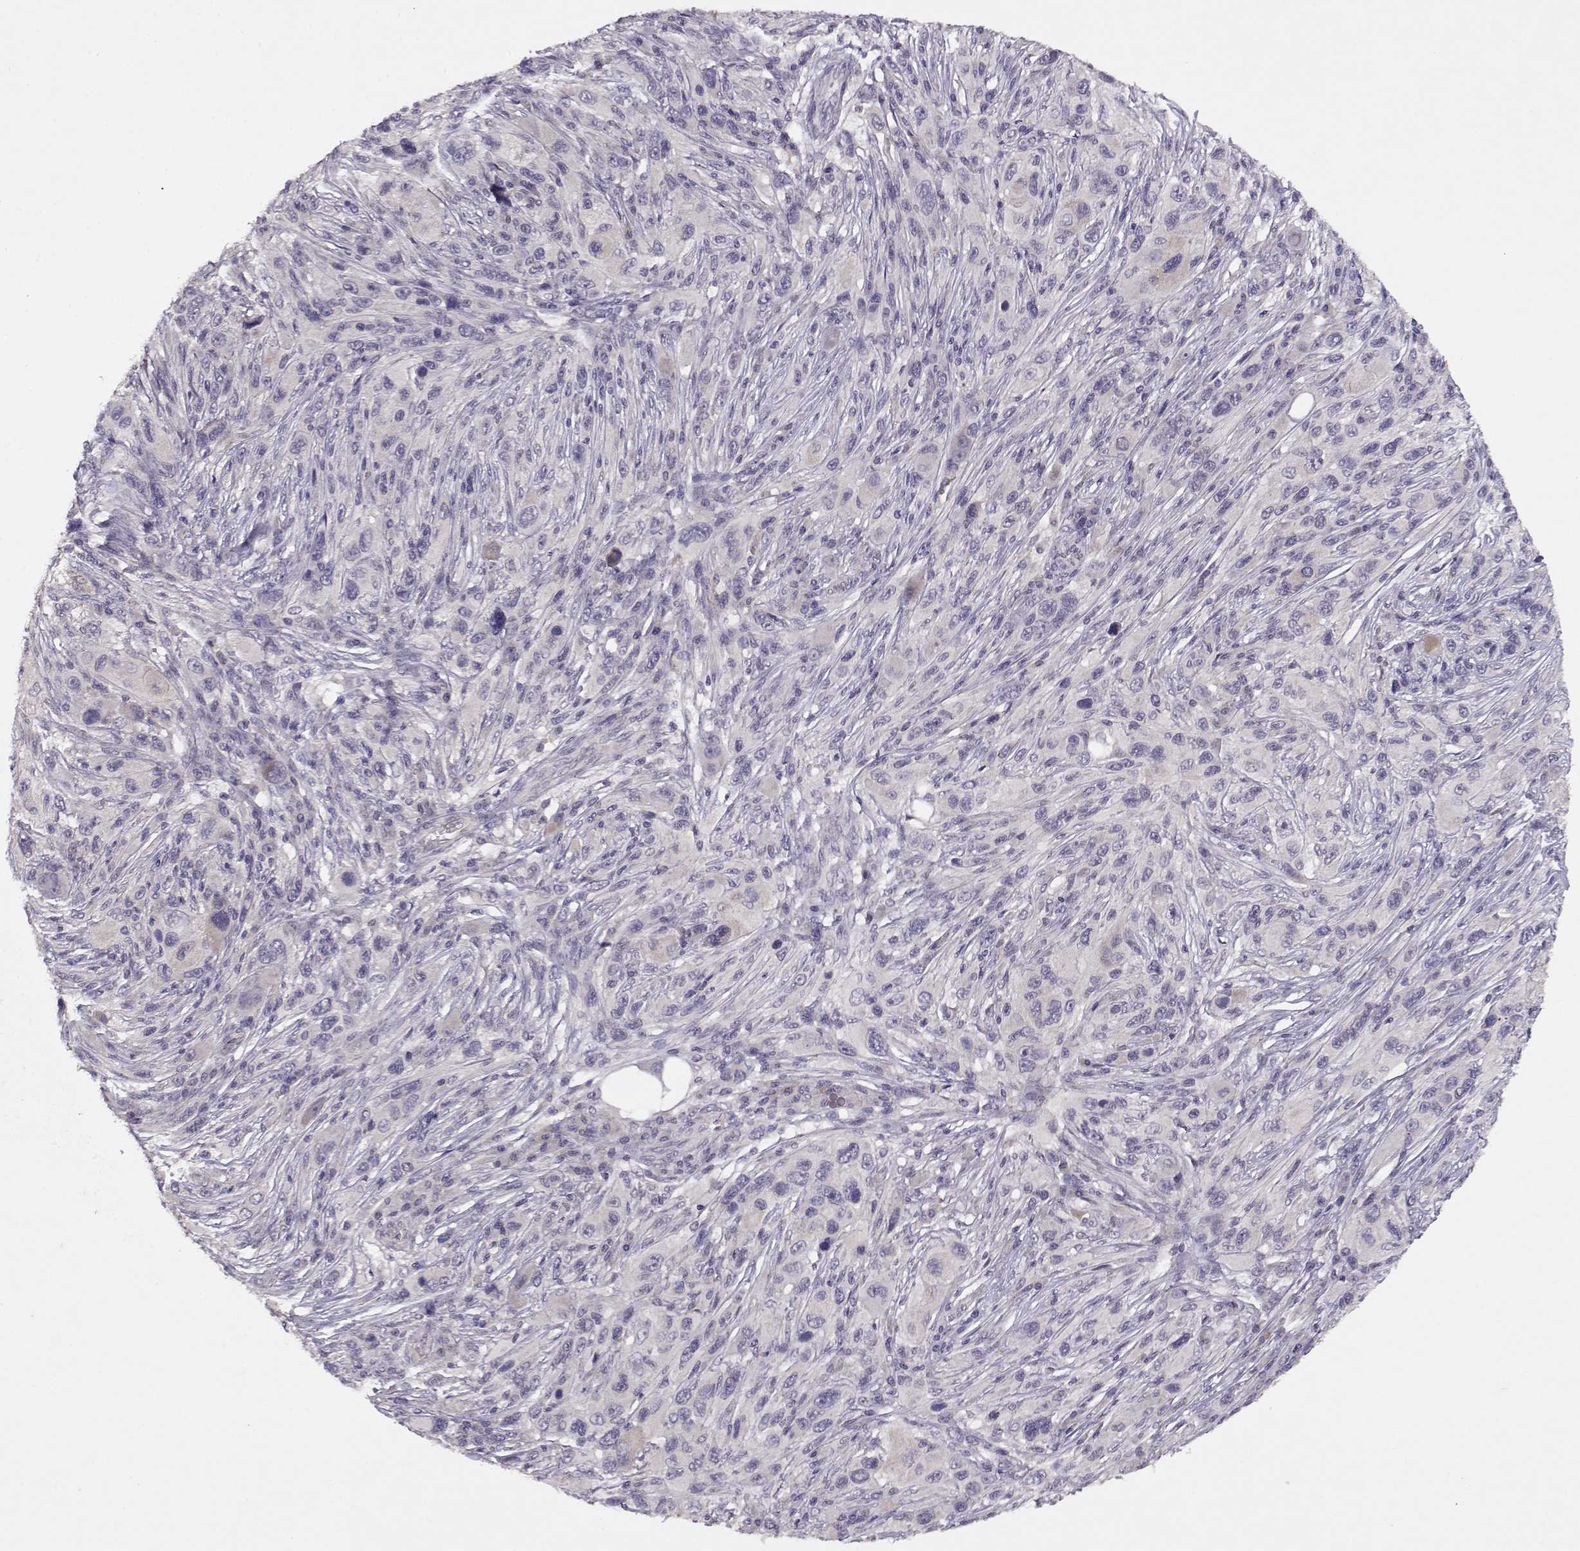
{"staining": {"intensity": "negative", "quantity": "none", "location": "none"}, "tissue": "melanoma", "cell_type": "Tumor cells", "image_type": "cancer", "snomed": [{"axis": "morphology", "description": "Malignant melanoma, NOS"}, {"axis": "topography", "description": "Skin"}], "caption": "Tumor cells show no significant expression in malignant melanoma. (DAB IHC, high magnification).", "gene": "BMX", "patient": {"sex": "male", "age": 53}}